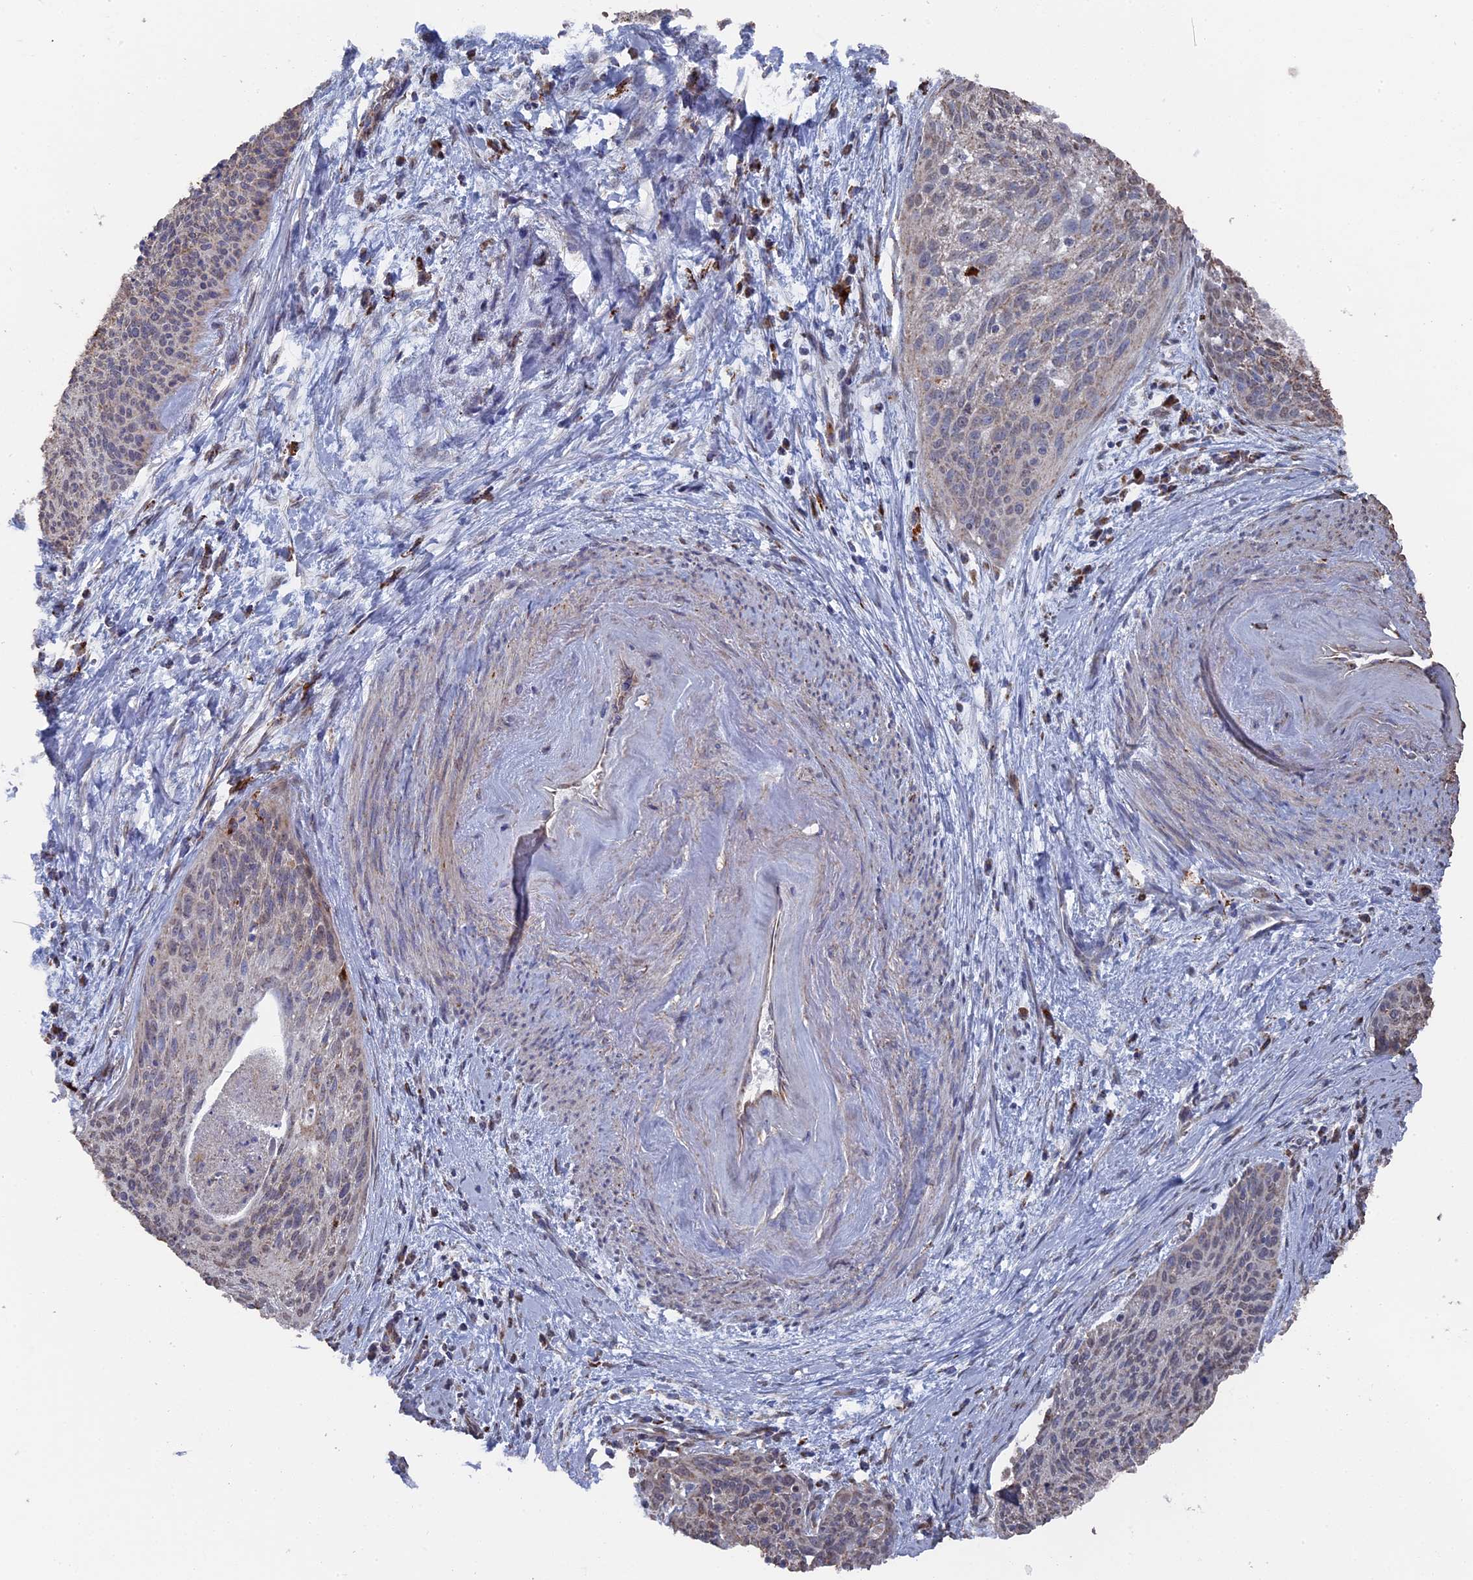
{"staining": {"intensity": "moderate", "quantity": "<25%", "location": "cytoplasmic/membranous"}, "tissue": "cervical cancer", "cell_type": "Tumor cells", "image_type": "cancer", "snomed": [{"axis": "morphology", "description": "Squamous cell carcinoma, NOS"}, {"axis": "topography", "description": "Cervix"}], "caption": "This micrograph reveals squamous cell carcinoma (cervical) stained with IHC to label a protein in brown. The cytoplasmic/membranous of tumor cells show moderate positivity for the protein. Nuclei are counter-stained blue.", "gene": "SMG9", "patient": {"sex": "female", "age": 55}}